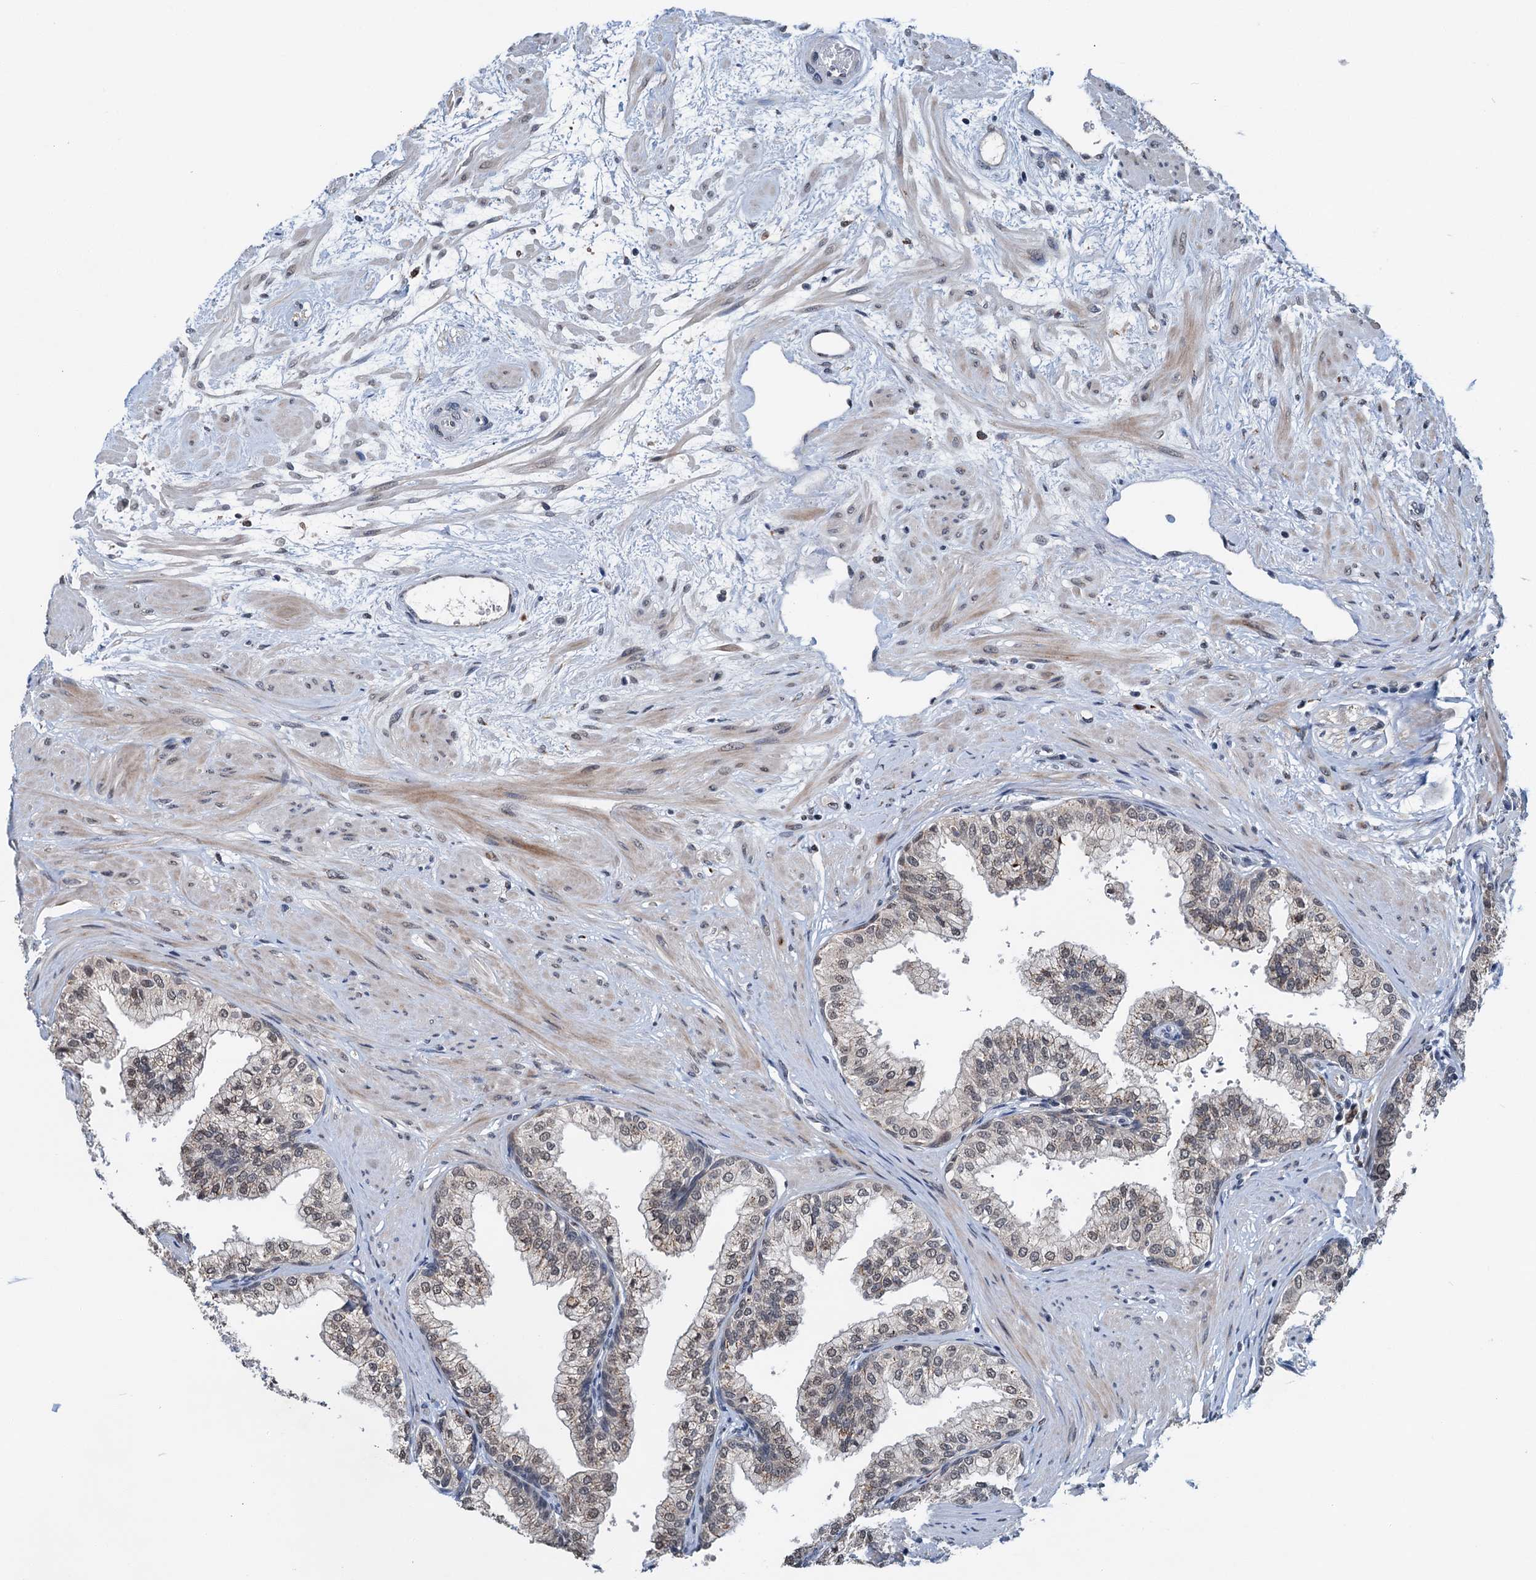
{"staining": {"intensity": "weak", "quantity": "25%-75%", "location": "cytoplasmic/membranous"}, "tissue": "prostate", "cell_type": "Glandular cells", "image_type": "normal", "snomed": [{"axis": "morphology", "description": "Normal tissue, NOS"}, {"axis": "topography", "description": "Prostate"}], "caption": "Immunohistochemistry (IHC) of unremarkable prostate exhibits low levels of weak cytoplasmic/membranous positivity in about 25%-75% of glandular cells.", "gene": "SHLD1", "patient": {"sex": "male", "age": 60}}